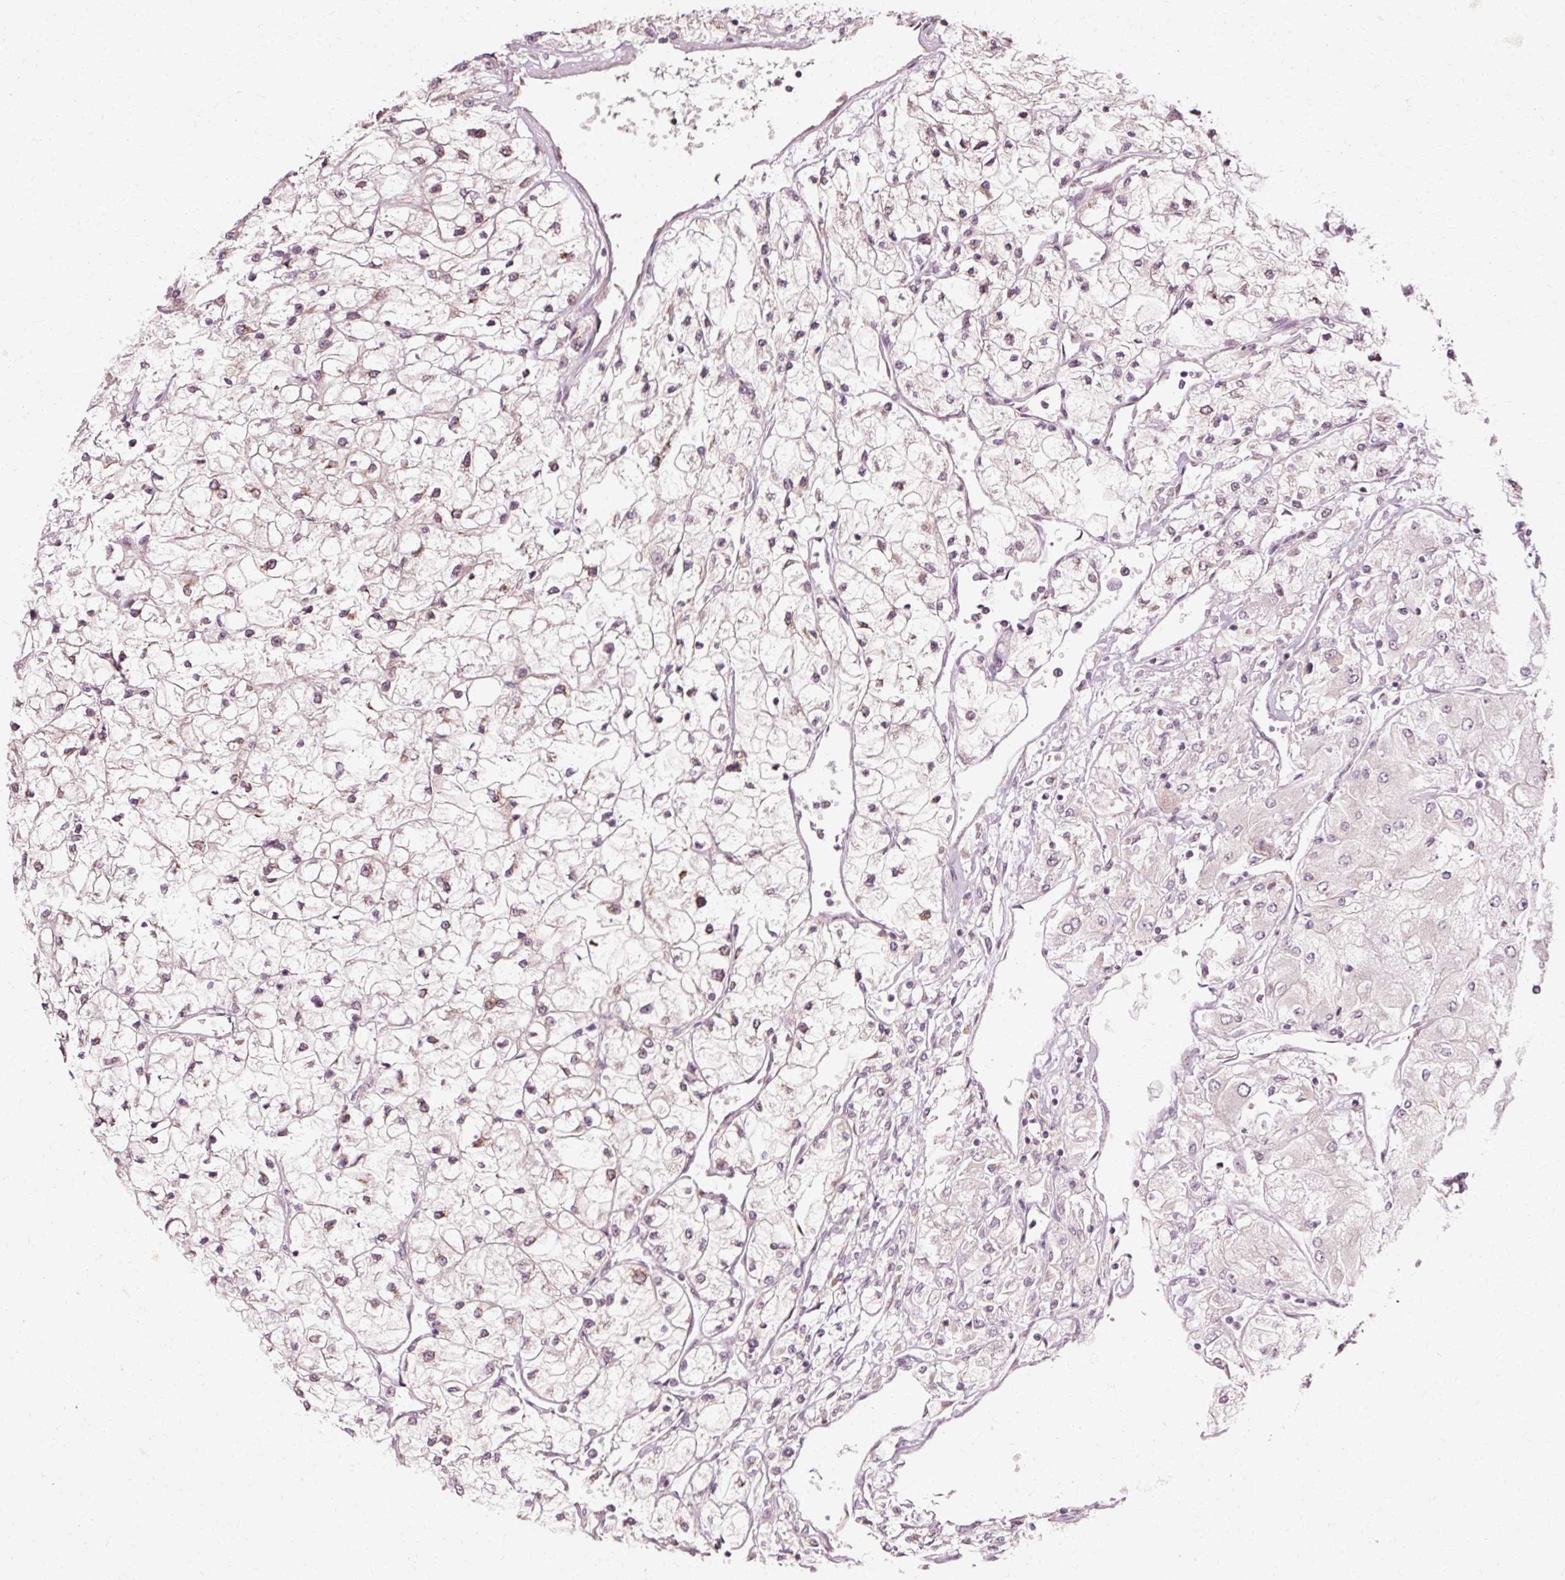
{"staining": {"intensity": "moderate", "quantity": "<25%", "location": "nuclear"}, "tissue": "renal cancer", "cell_type": "Tumor cells", "image_type": "cancer", "snomed": [{"axis": "morphology", "description": "Adenocarcinoma, NOS"}, {"axis": "topography", "description": "Kidney"}], "caption": "Tumor cells reveal low levels of moderate nuclear expression in about <25% of cells in renal adenocarcinoma.", "gene": "RGPD5", "patient": {"sex": "male", "age": 80}}